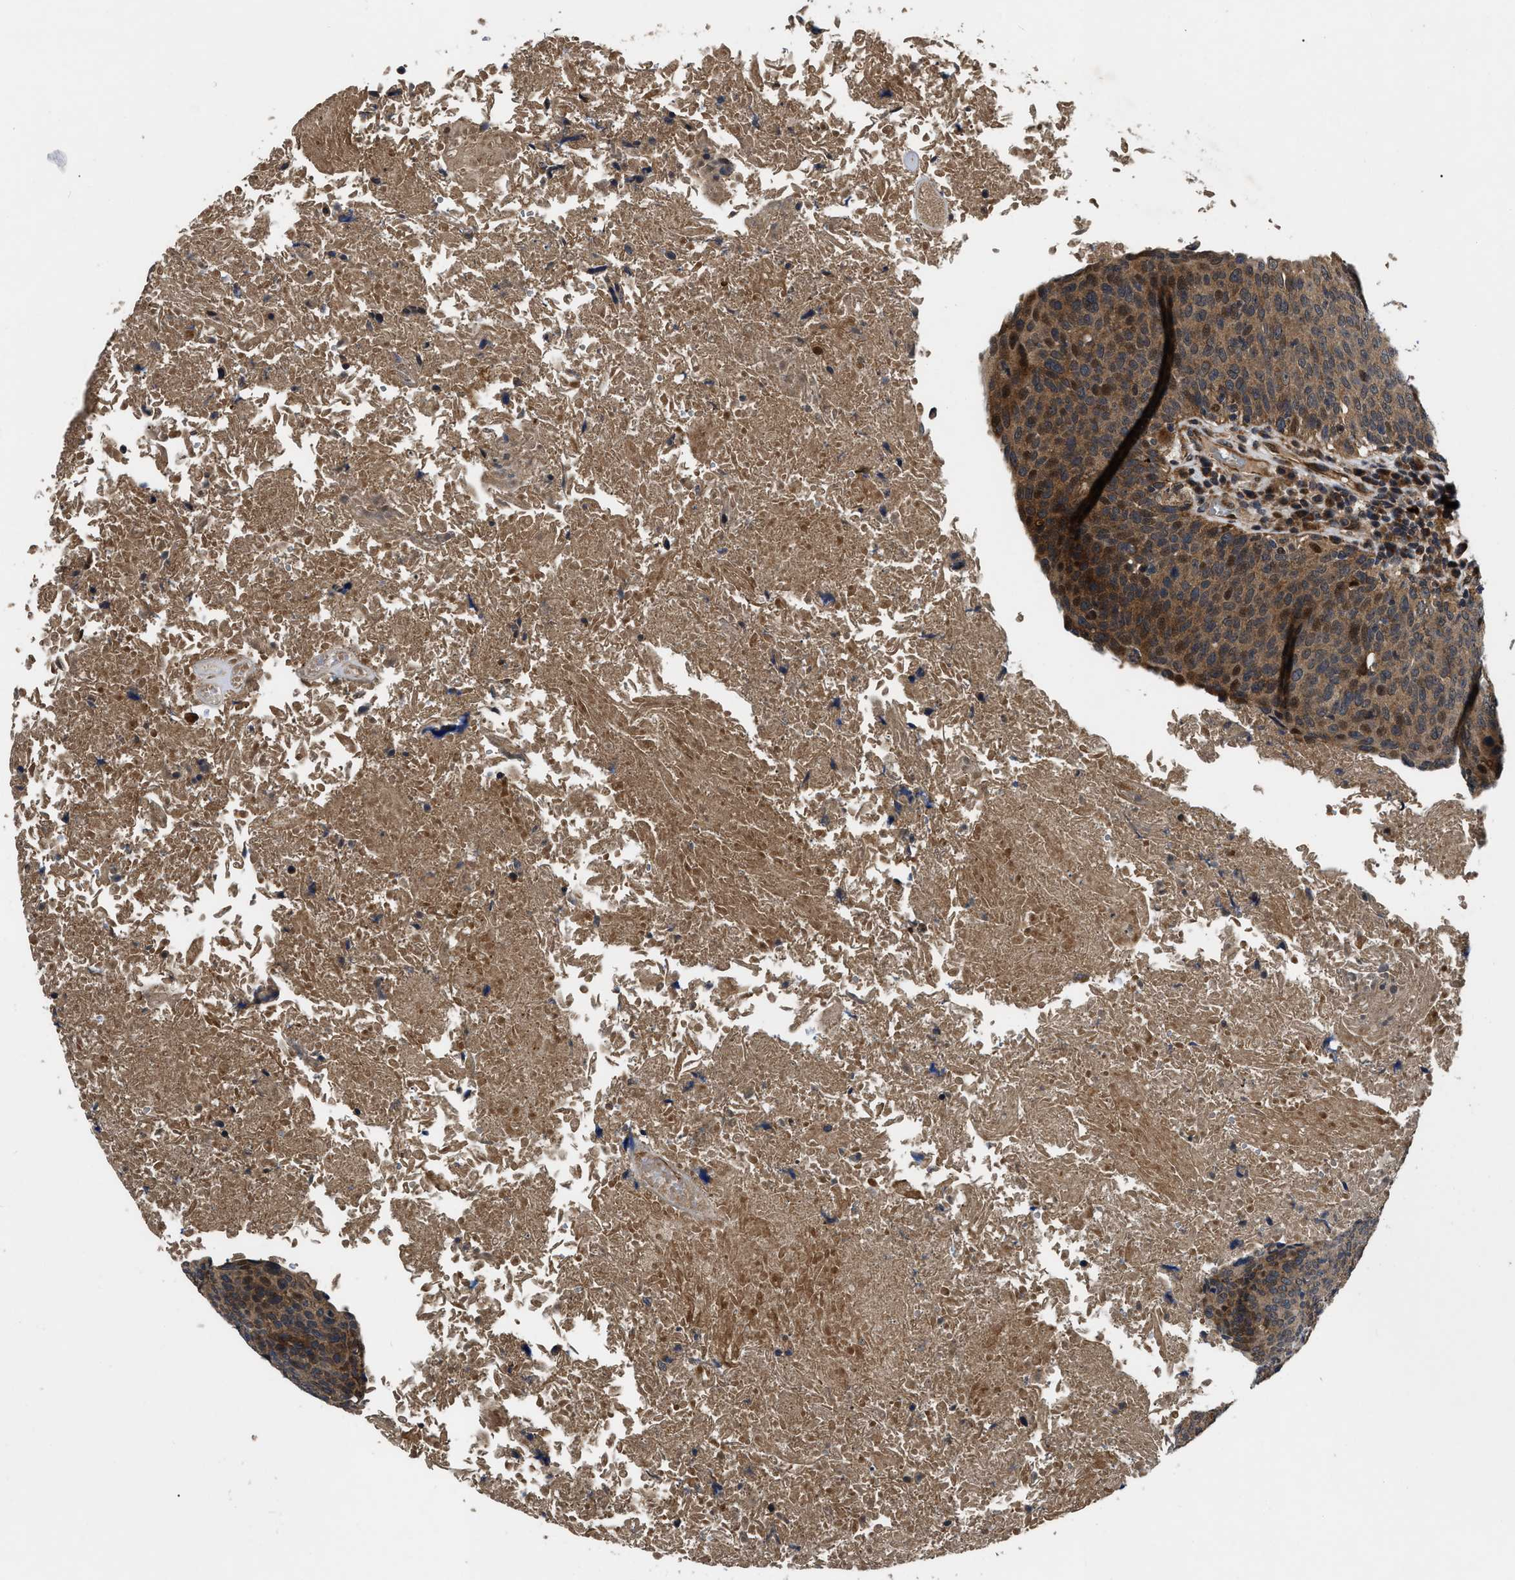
{"staining": {"intensity": "moderate", "quantity": ">75%", "location": "cytoplasmic/membranous,nuclear"}, "tissue": "head and neck cancer", "cell_type": "Tumor cells", "image_type": "cancer", "snomed": [{"axis": "morphology", "description": "Squamous cell carcinoma, NOS"}, {"axis": "morphology", "description": "Squamous cell carcinoma, metastatic, NOS"}, {"axis": "topography", "description": "Lymph node"}, {"axis": "topography", "description": "Head-Neck"}], "caption": "Squamous cell carcinoma (head and neck) stained for a protein shows moderate cytoplasmic/membranous and nuclear positivity in tumor cells.", "gene": "PPWD1", "patient": {"sex": "male", "age": 62}}